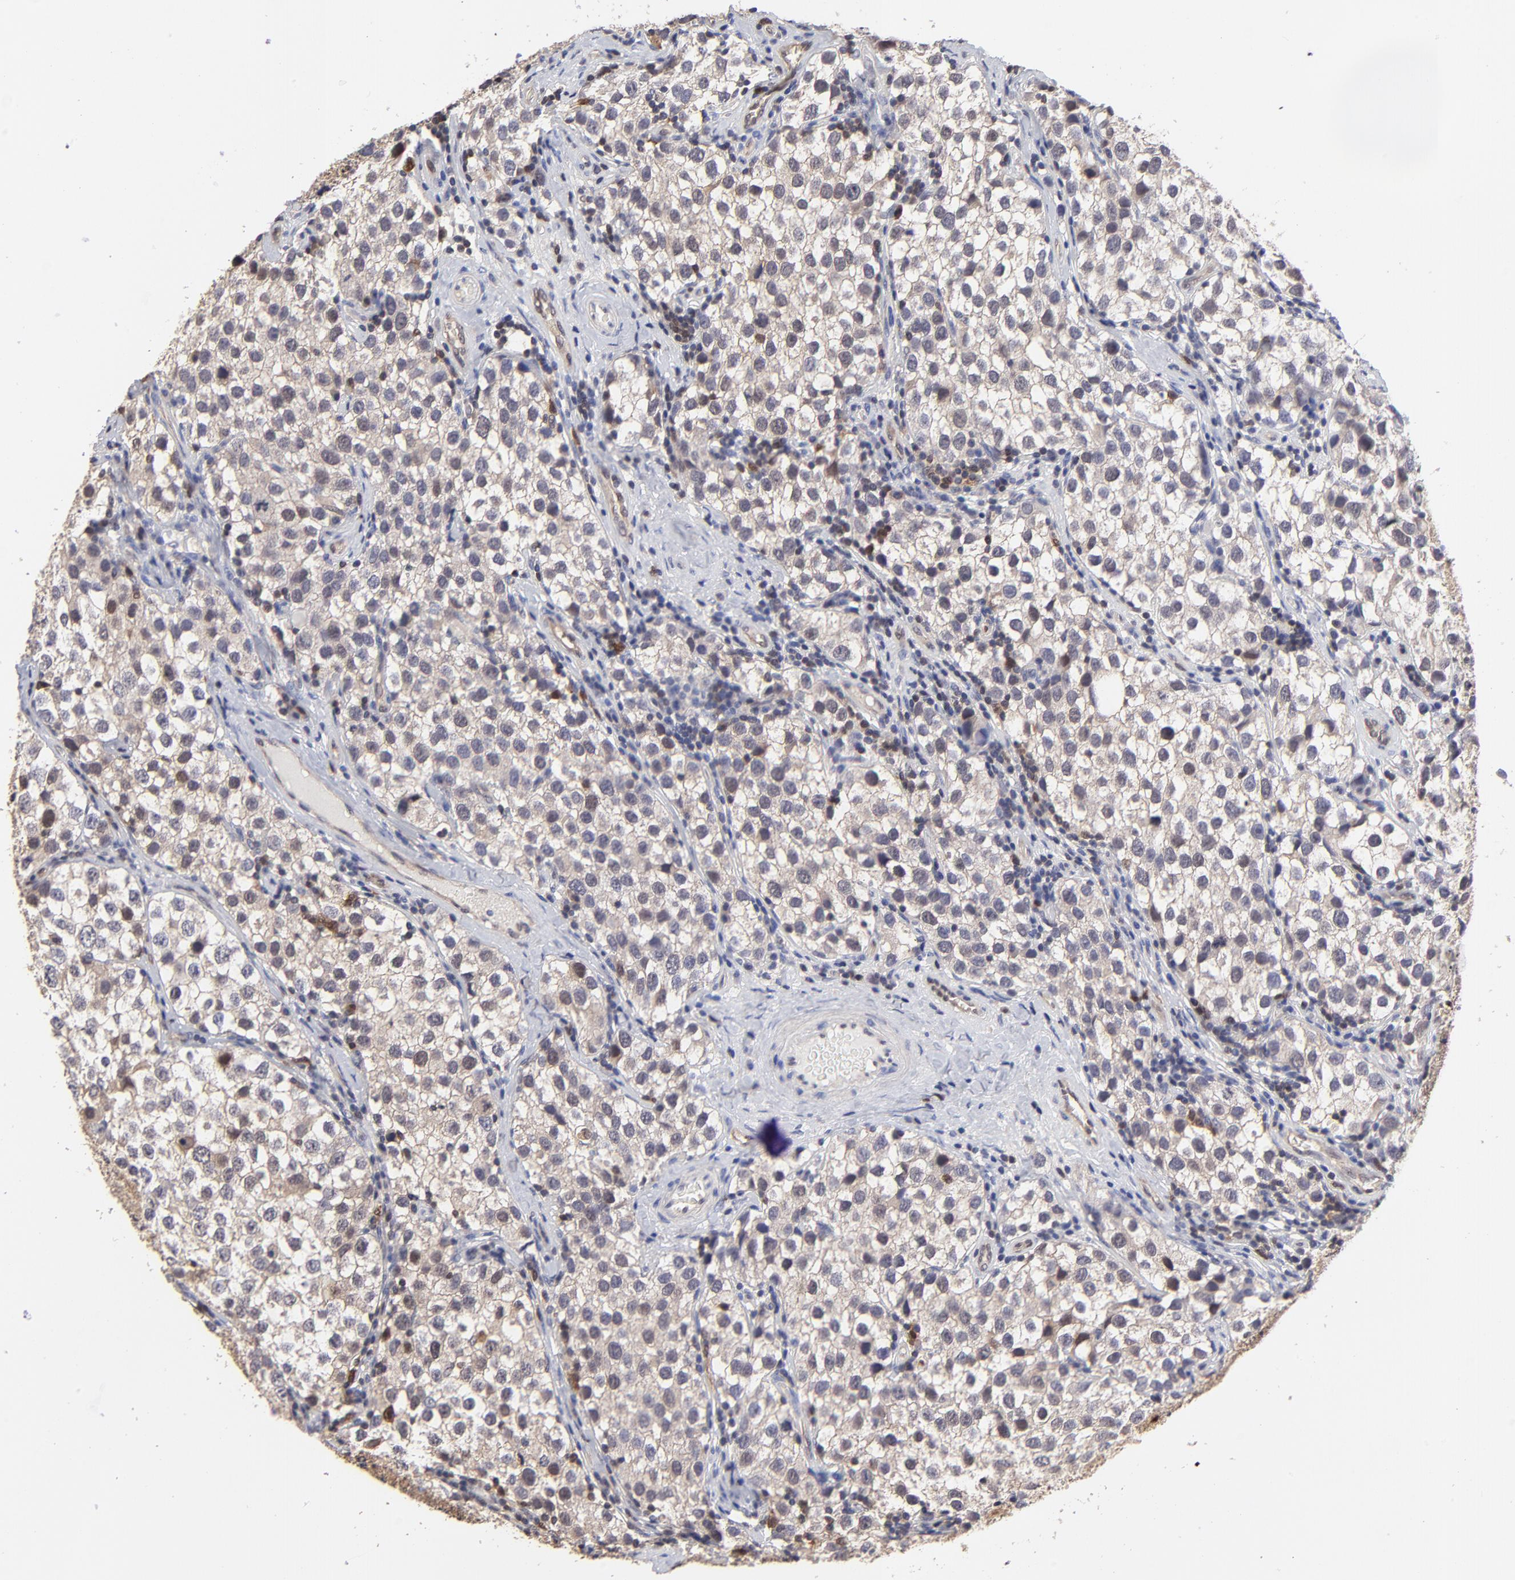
{"staining": {"intensity": "weak", "quantity": "25%-75%", "location": "cytoplasmic/membranous,nuclear"}, "tissue": "testis cancer", "cell_type": "Tumor cells", "image_type": "cancer", "snomed": [{"axis": "morphology", "description": "Seminoma, NOS"}, {"axis": "topography", "description": "Testis"}], "caption": "An immunohistochemistry (IHC) photomicrograph of neoplastic tissue is shown. Protein staining in brown shows weak cytoplasmic/membranous and nuclear positivity in seminoma (testis) within tumor cells.", "gene": "DCTPP1", "patient": {"sex": "male", "age": 39}}